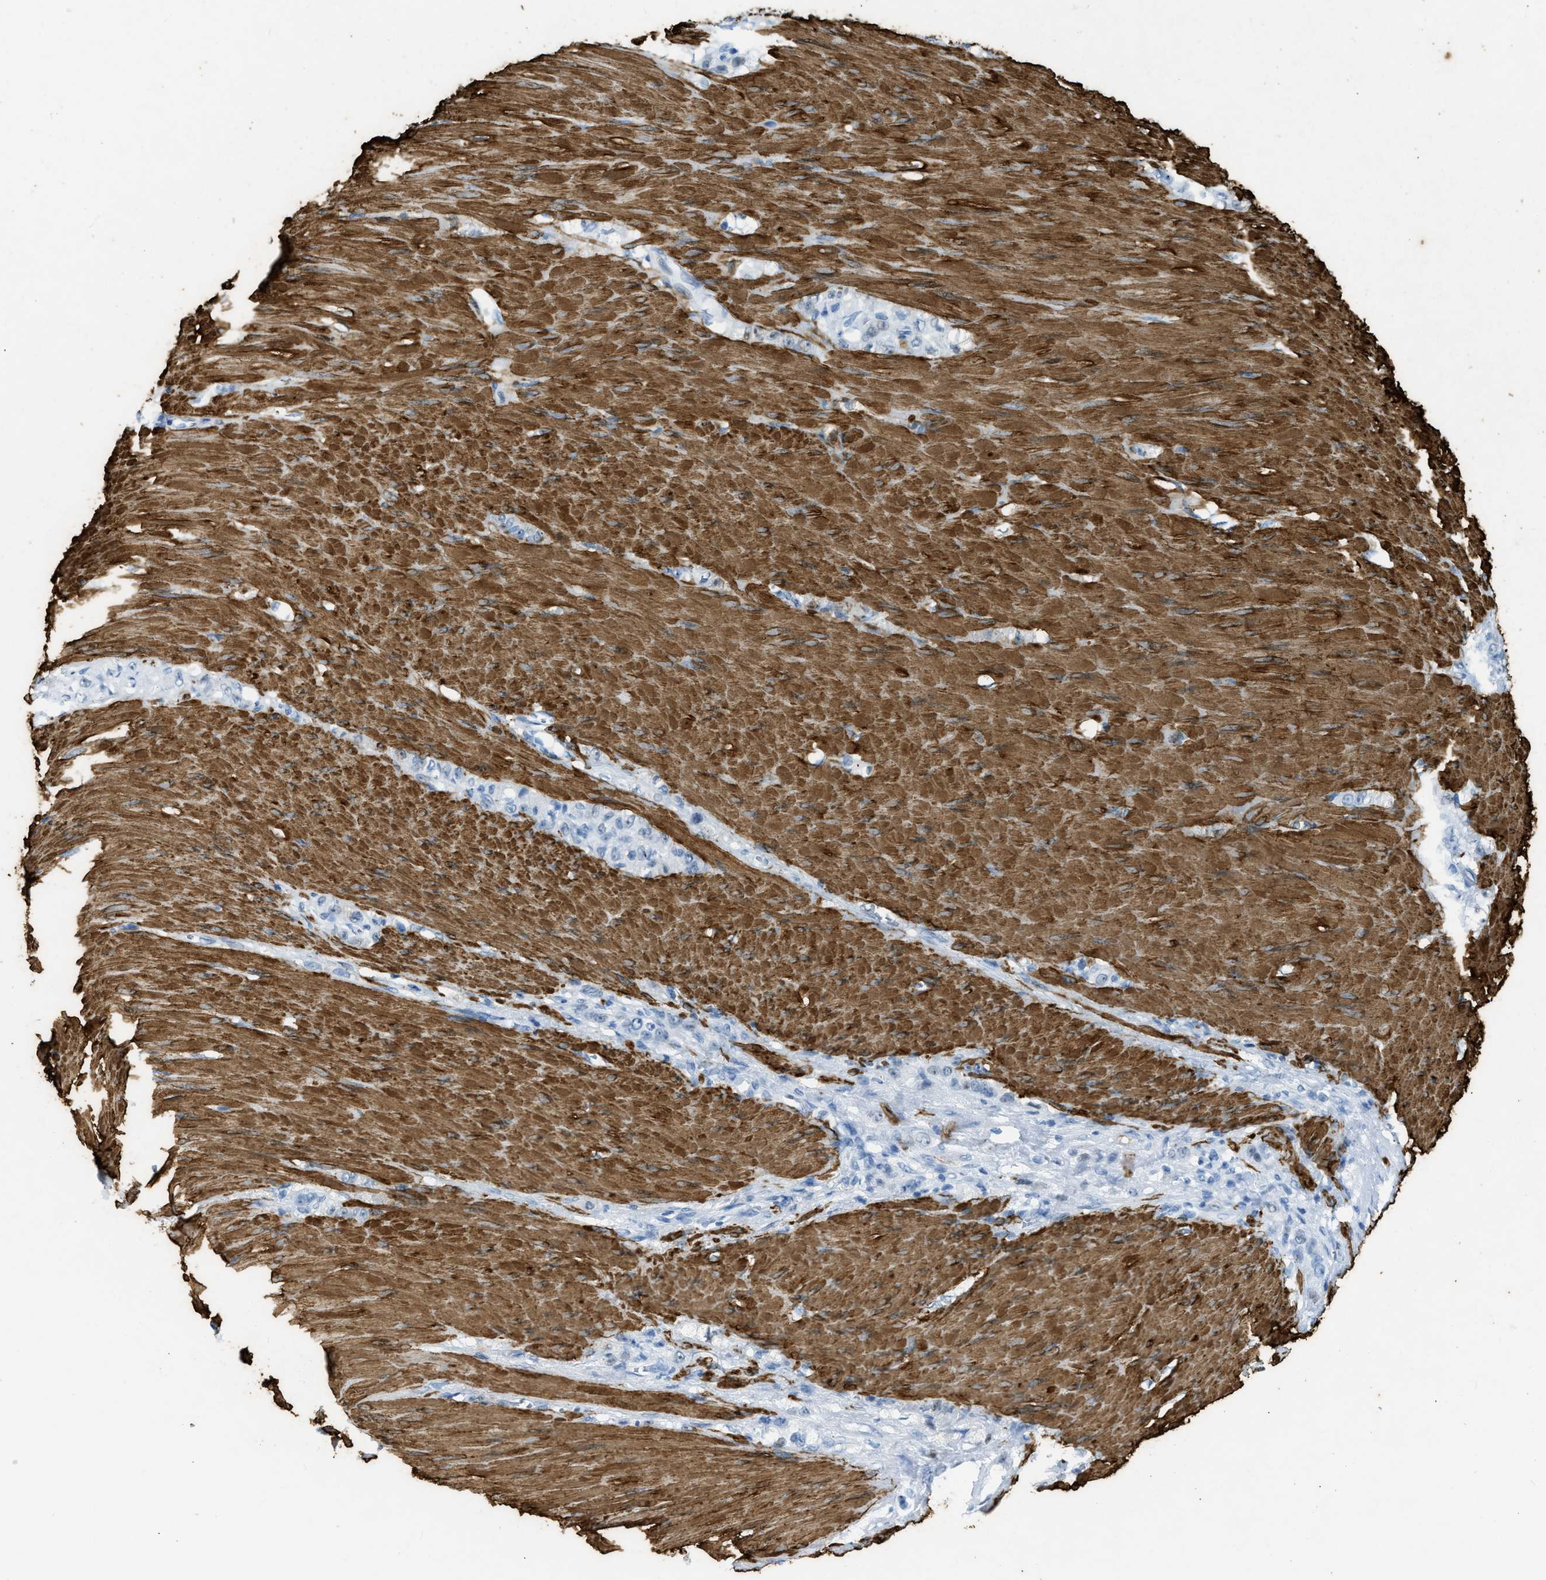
{"staining": {"intensity": "negative", "quantity": "none", "location": "none"}, "tissue": "stomach cancer", "cell_type": "Tumor cells", "image_type": "cancer", "snomed": [{"axis": "morphology", "description": "Normal tissue, NOS"}, {"axis": "morphology", "description": "Adenocarcinoma, NOS"}, {"axis": "topography", "description": "Stomach"}], "caption": "DAB (3,3'-diaminobenzidine) immunohistochemical staining of stomach cancer displays no significant expression in tumor cells.", "gene": "DES", "patient": {"sex": "male", "age": 82}}